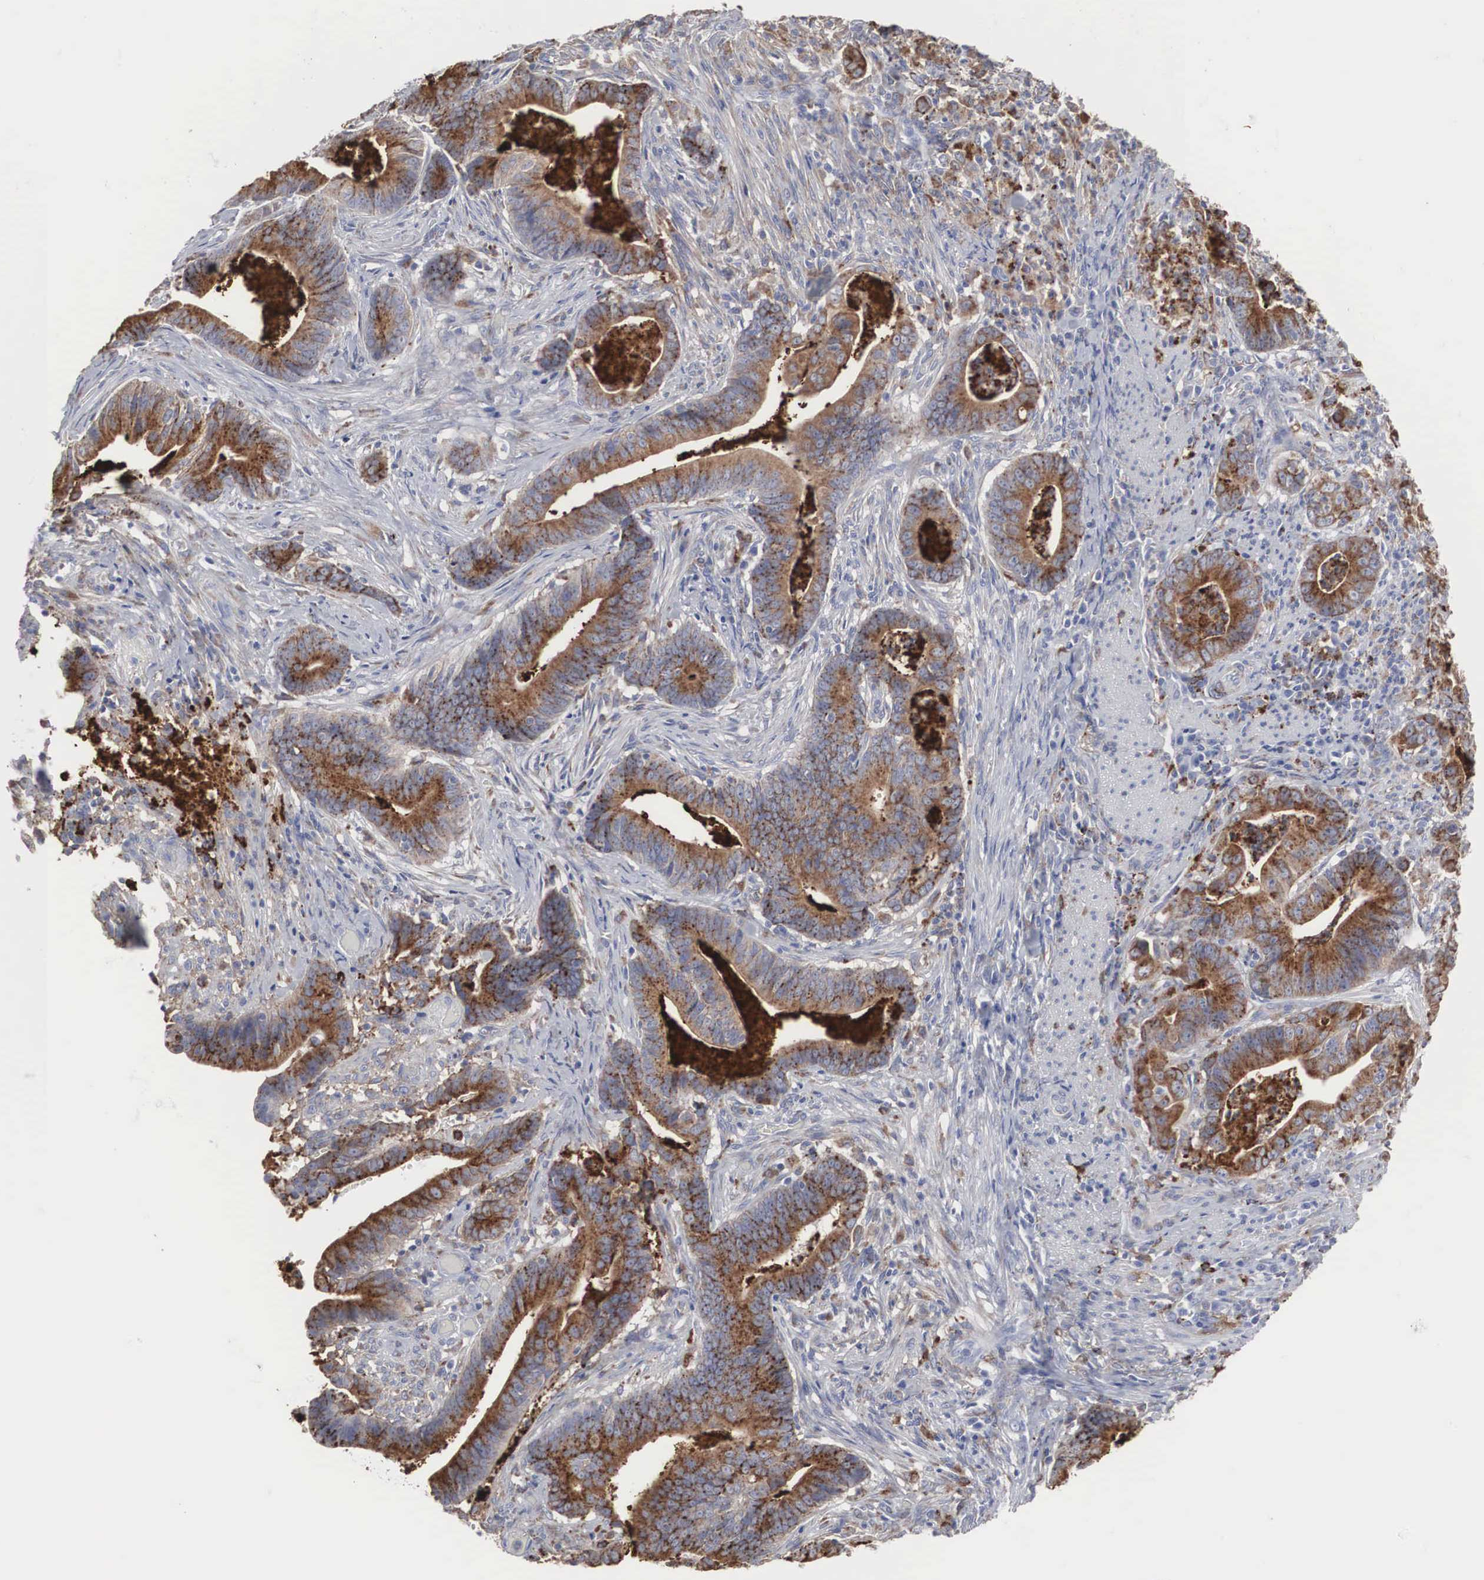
{"staining": {"intensity": "moderate", "quantity": ">75%", "location": "cytoplasmic/membranous"}, "tissue": "stomach cancer", "cell_type": "Tumor cells", "image_type": "cancer", "snomed": [{"axis": "morphology", "description": "Adenocarcinoma, NOS"}, {"axis": "topography", "description": "Stomach, lower"}], "caption": "A brown stain shows moderate cytoplasmic/membranous expression of a protein in human stomach cancer tumor cells.", "gene": "LGALS3BP", "patient": {"sex": "female", "age": 86}}